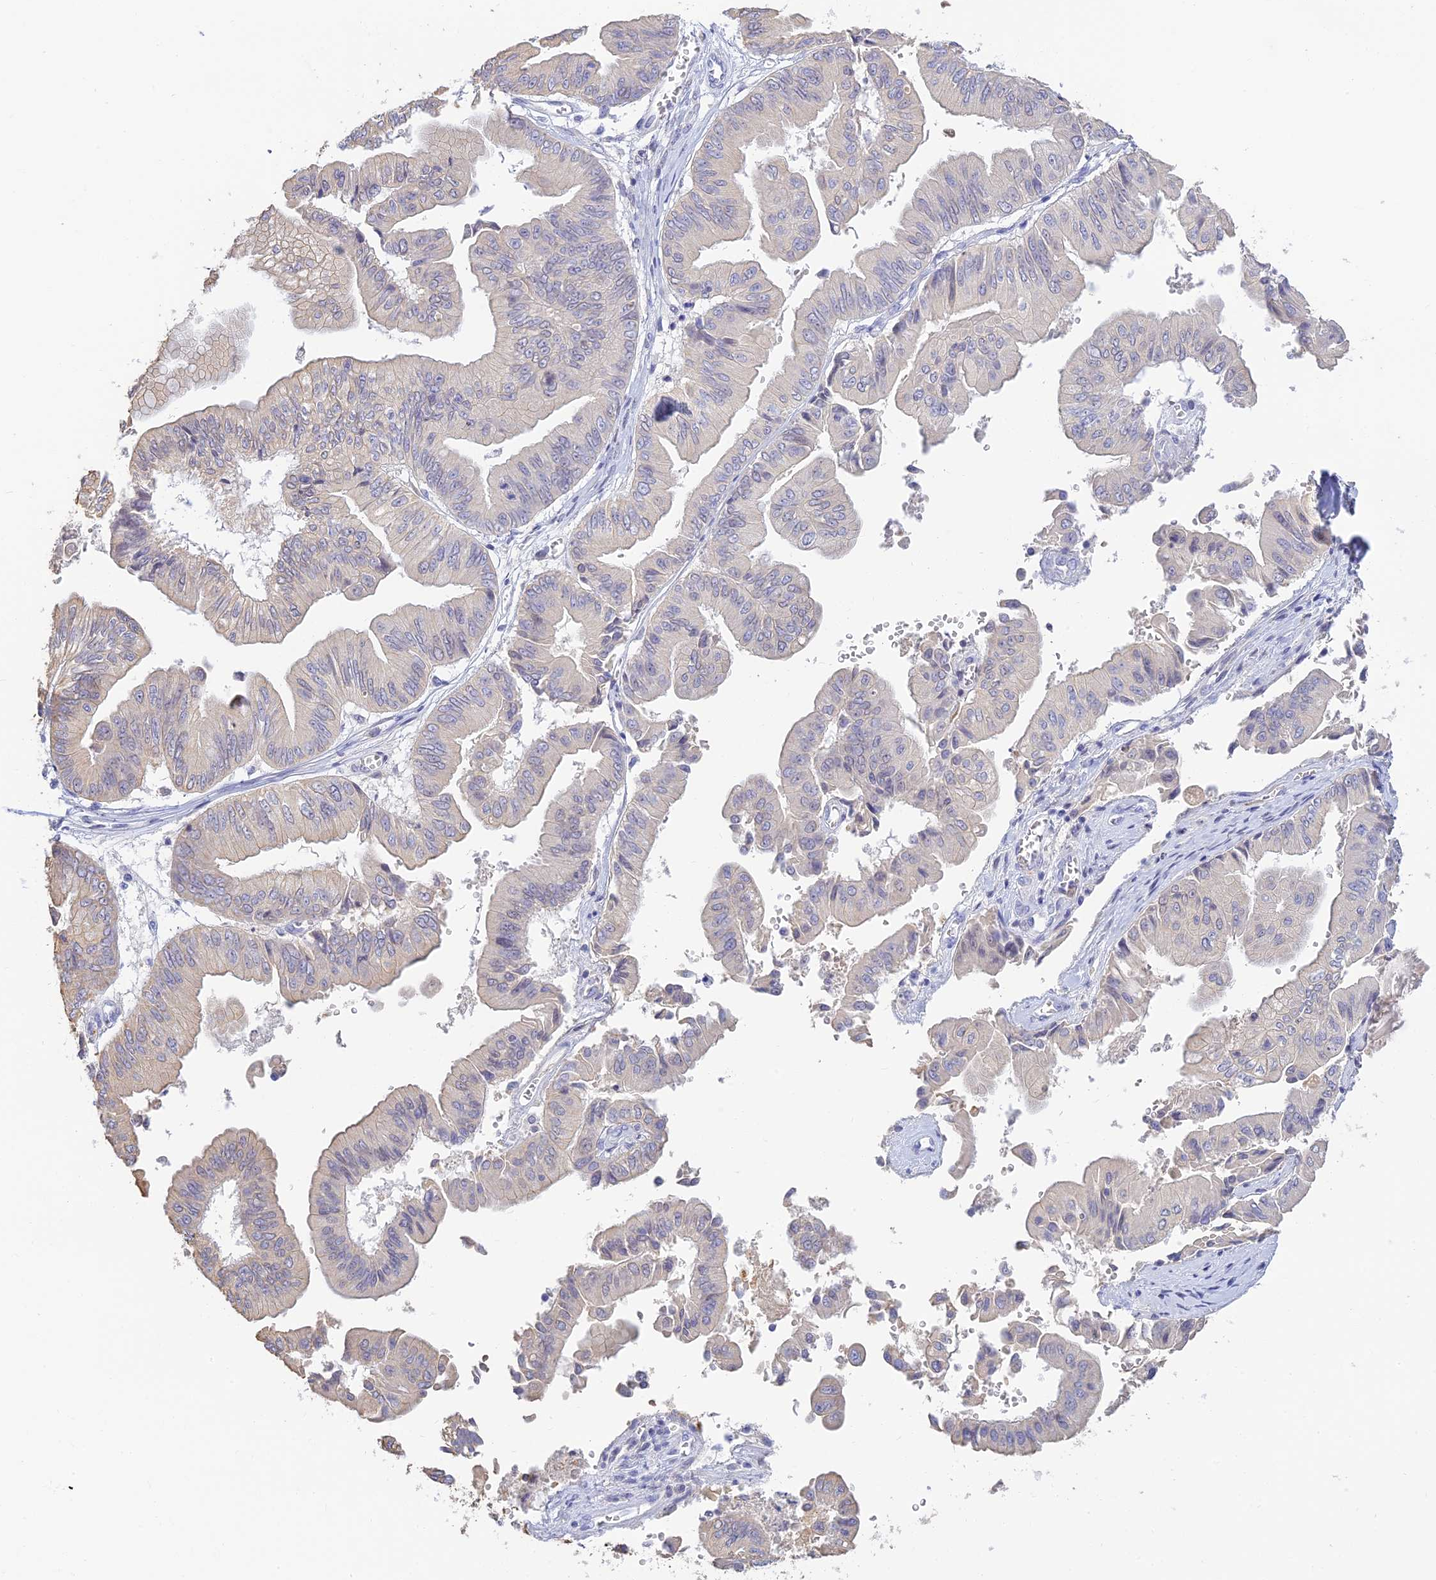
{"staining": {"intensity": "negative", "quantity": "none", "location": "none"}, "tissue": "ovarian cancer", "cell_type": "Tumor cells", "image_type": "cancer", "snomed": [{"axis": "morphology", "description": "Cystadenocarcinoma, mucinous, NOS"}, {"axis": "topography", "description": "Ovary"}], "caption": "Immunohistochemical staining of ovarian cancer (mucinous cystadenocarcinoma) displays no significant expression in tumor cells.", "gene": "INTS13", "patient": {"sex": "female", "age": 61}}